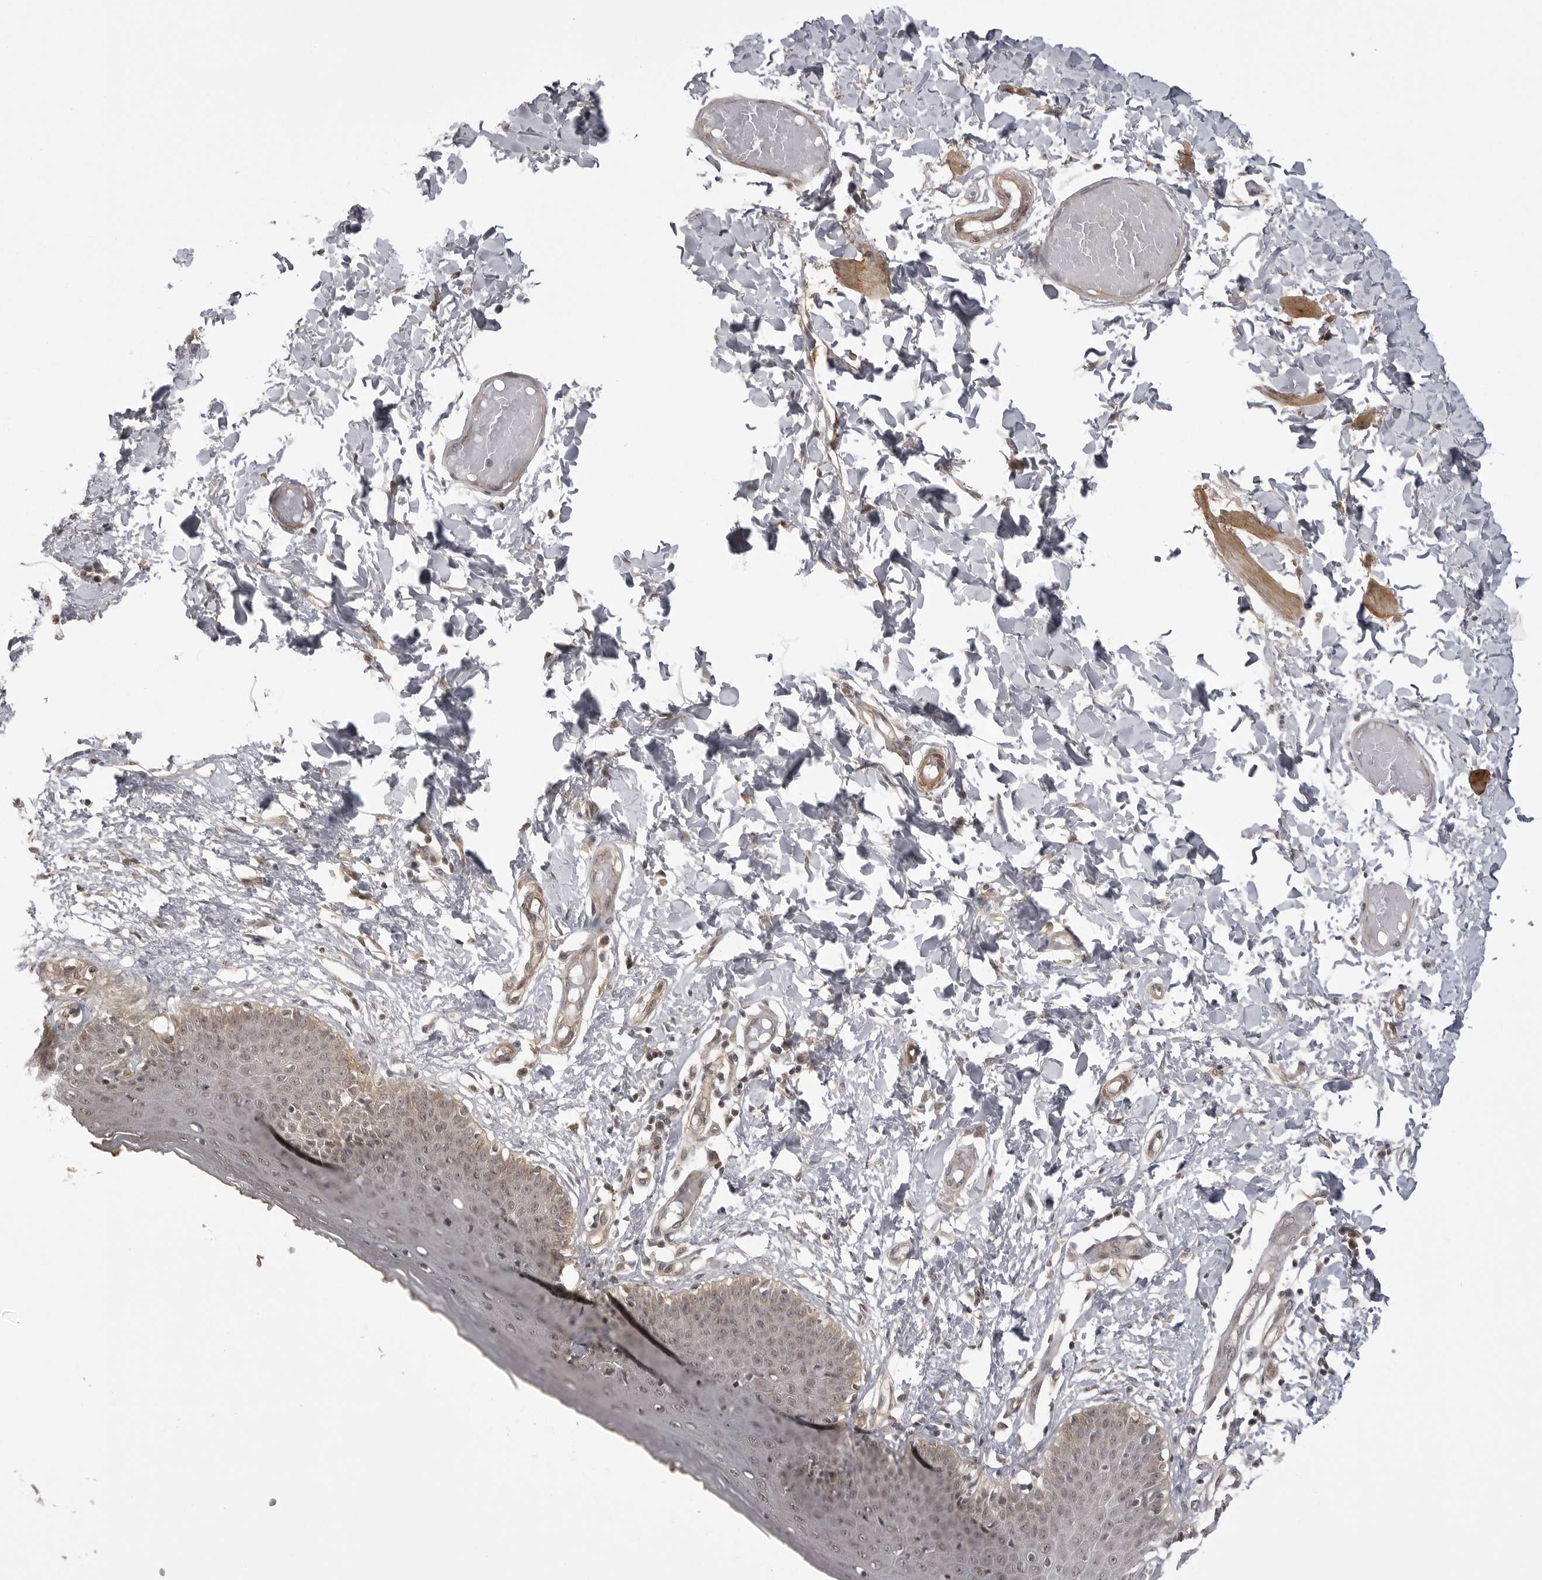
{"staining": {"intensity": "moderate", "quantity": ">75%", "location": "cytoplasmic/membranous,nuclear"}, "tissue": "skin", "cell_type": "Epidermal cells", "image_type": "normal", "snomed": [{"axis": "morphology", "description": "Normal tissue, NOS"}, {"axis": "topography", "description": "Vulva"}], "caption": "This is a histology image of immunohistochemistry (IHC) staining of unremarkable skin, which shows moderate positivity in the cytoplasmic/membranous,nuclear of epidermal cells.", "gene": "SORBS1", "patient": {"sex": "female", "age": 66}}